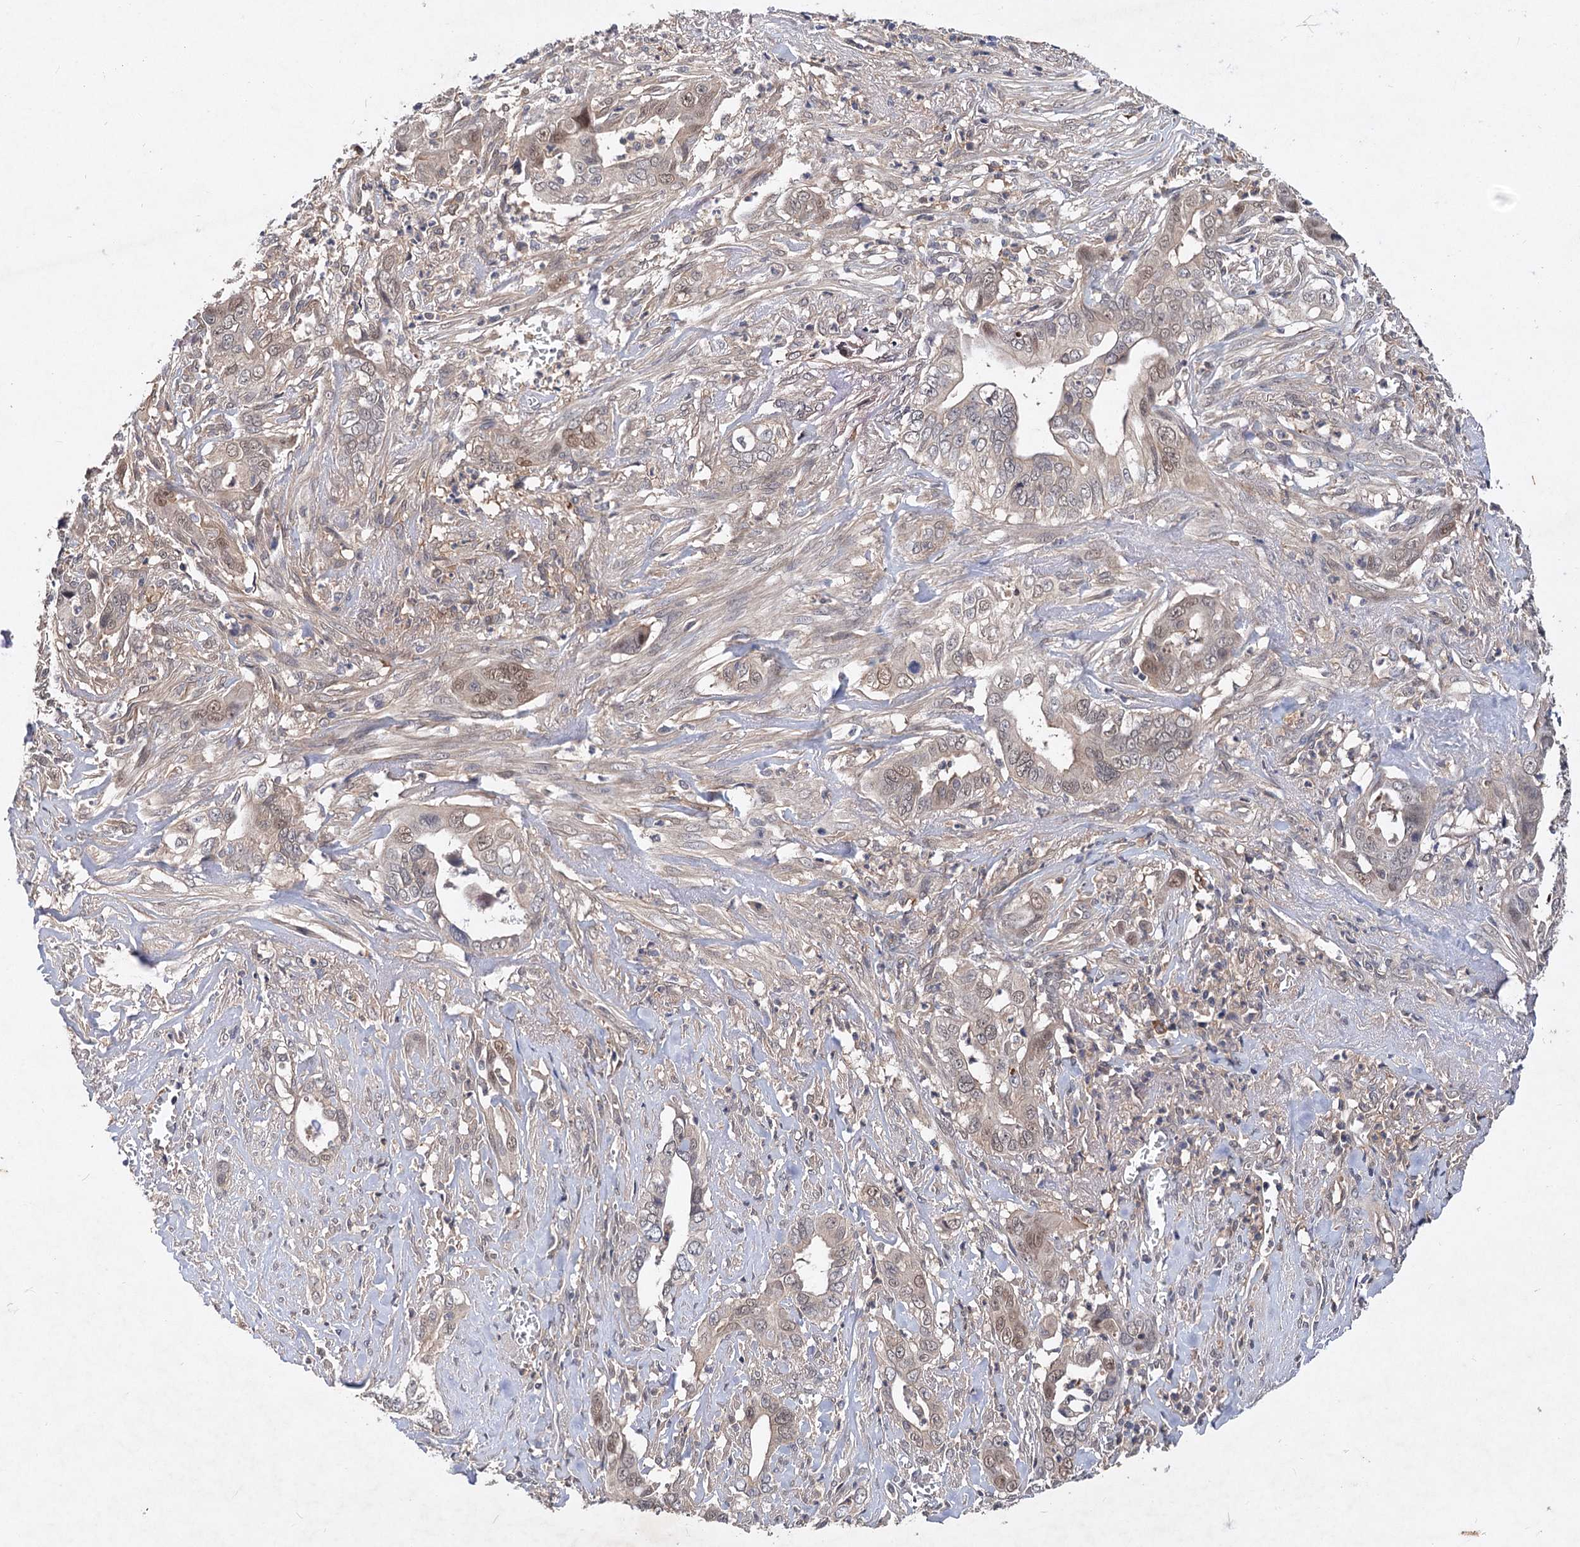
{"staining": {"intensity": "weak", "quantity": ">75%", "location": "nuclear"}, "tissue": "liver cancer", "cell_type": "Tumor cells", "image_type": "cancer", "snomed": [{"axis": "morphology", "description": "Cholangiocarcinoma"}, {"axis": "topography", "description": "Liver"}], "caption": "High-magnification brightfield microscopy of liver cancer stained with DAB (3,3'-diaminobenzidine) (brown) and counterstained with hematoxylin (blue). tumor cells exhibit weak nuclear expression is seen in about>75% of cells.", "gene": "NUDCD2", "patient": {"sex": "female", "age": 79}}